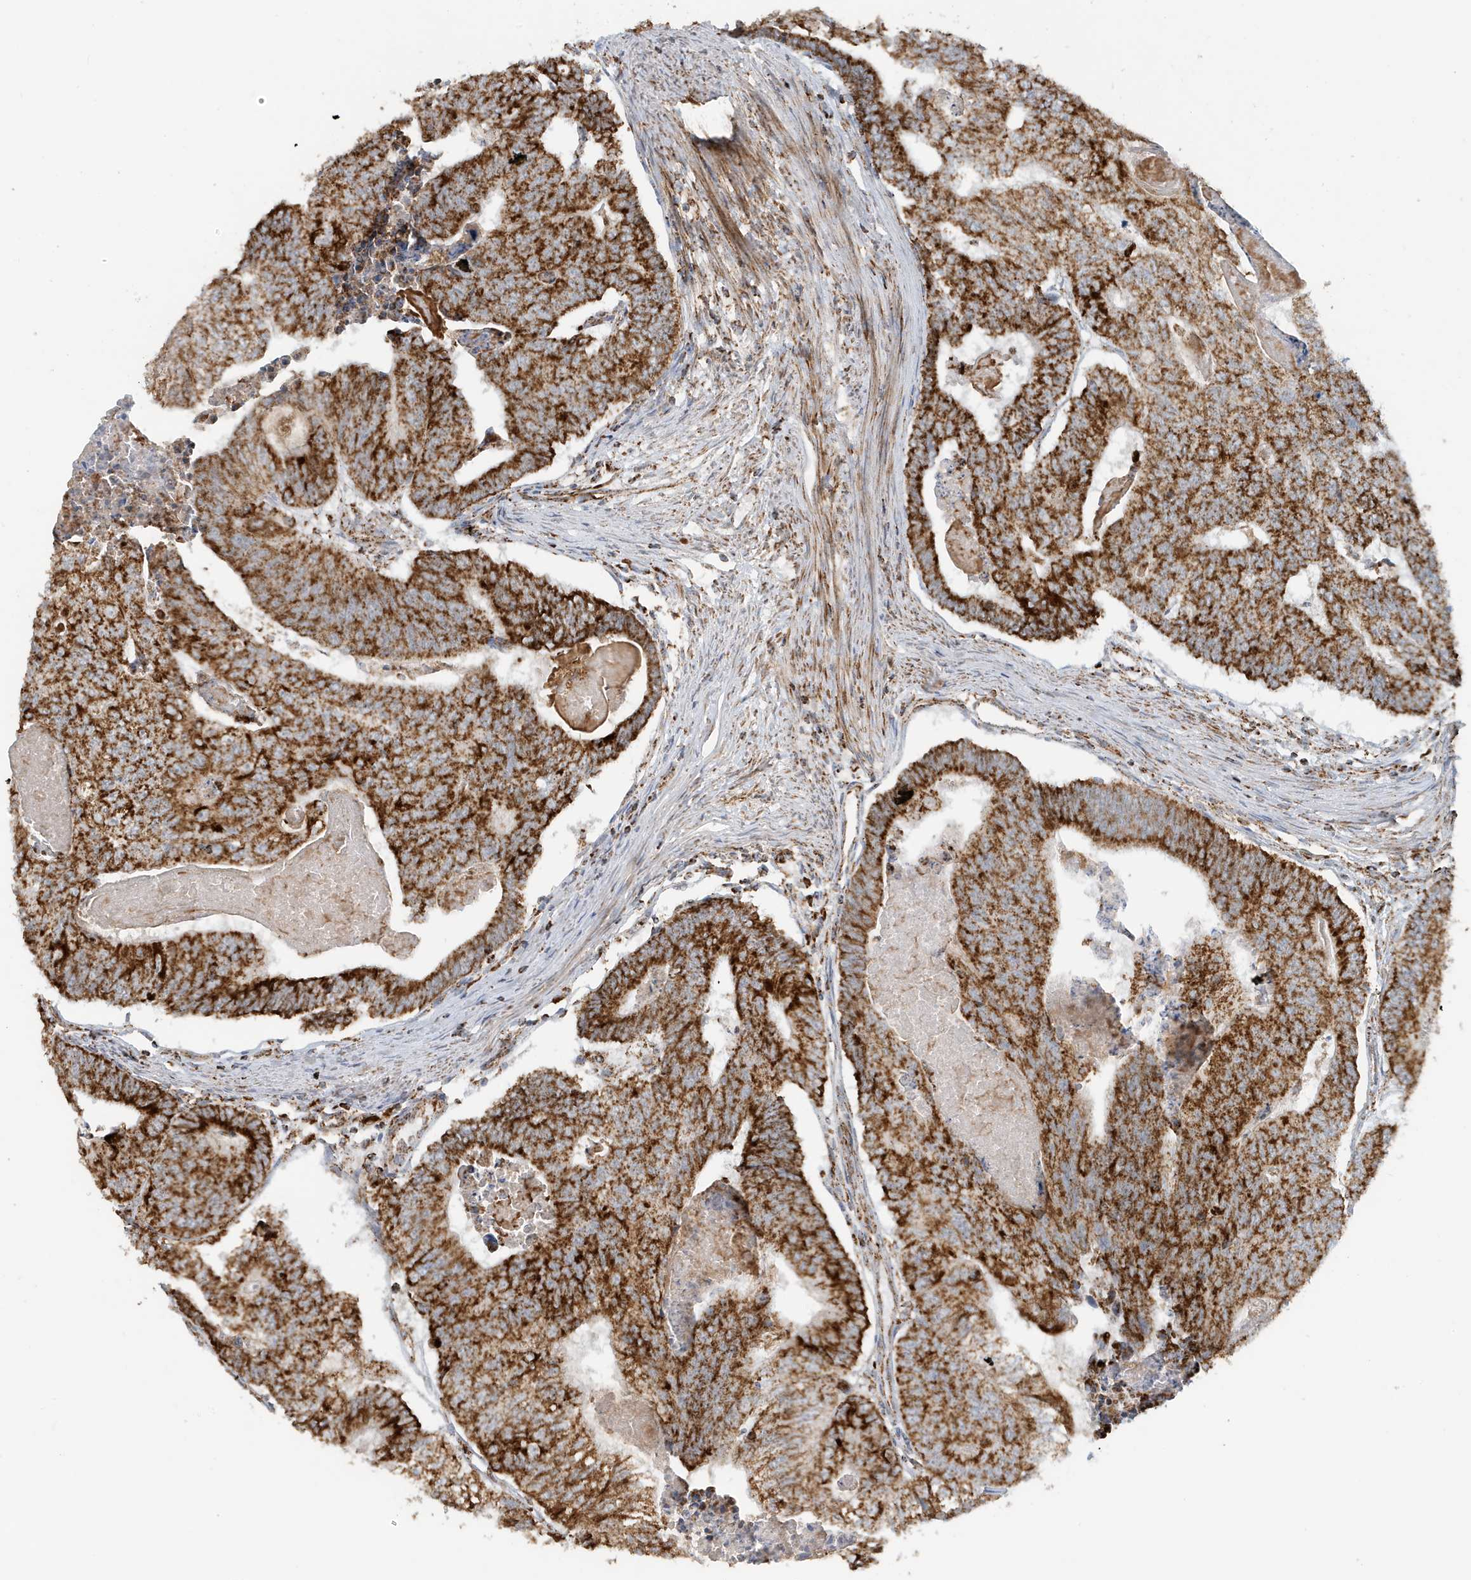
{"staining": {"intensity": "strong", "quantity": ">75%", "location": "cytoplasmic/membranous"}, "tissue": "colorectal cancer", "cell_type": "Tumor cells", "image_type": "cancer", "snomed": [{"axis": "morphology", "description": "Adenocarcinoma, NOS"}, {"axis": "topography", "description": "Colon"}], "caption": "Colorectal adenocarcinoma was stained to show a protein in brown. There is high levels of strong cytoplasmic/membranous positivity in about >75% of tumor cells. The staining is performed using DAB brown chromogen to label protein expression. The nuclei are counter-stained blue using hematoxylin.", "gene": "MAN1A1", "patient": {"sex": "female", "age": 67}}